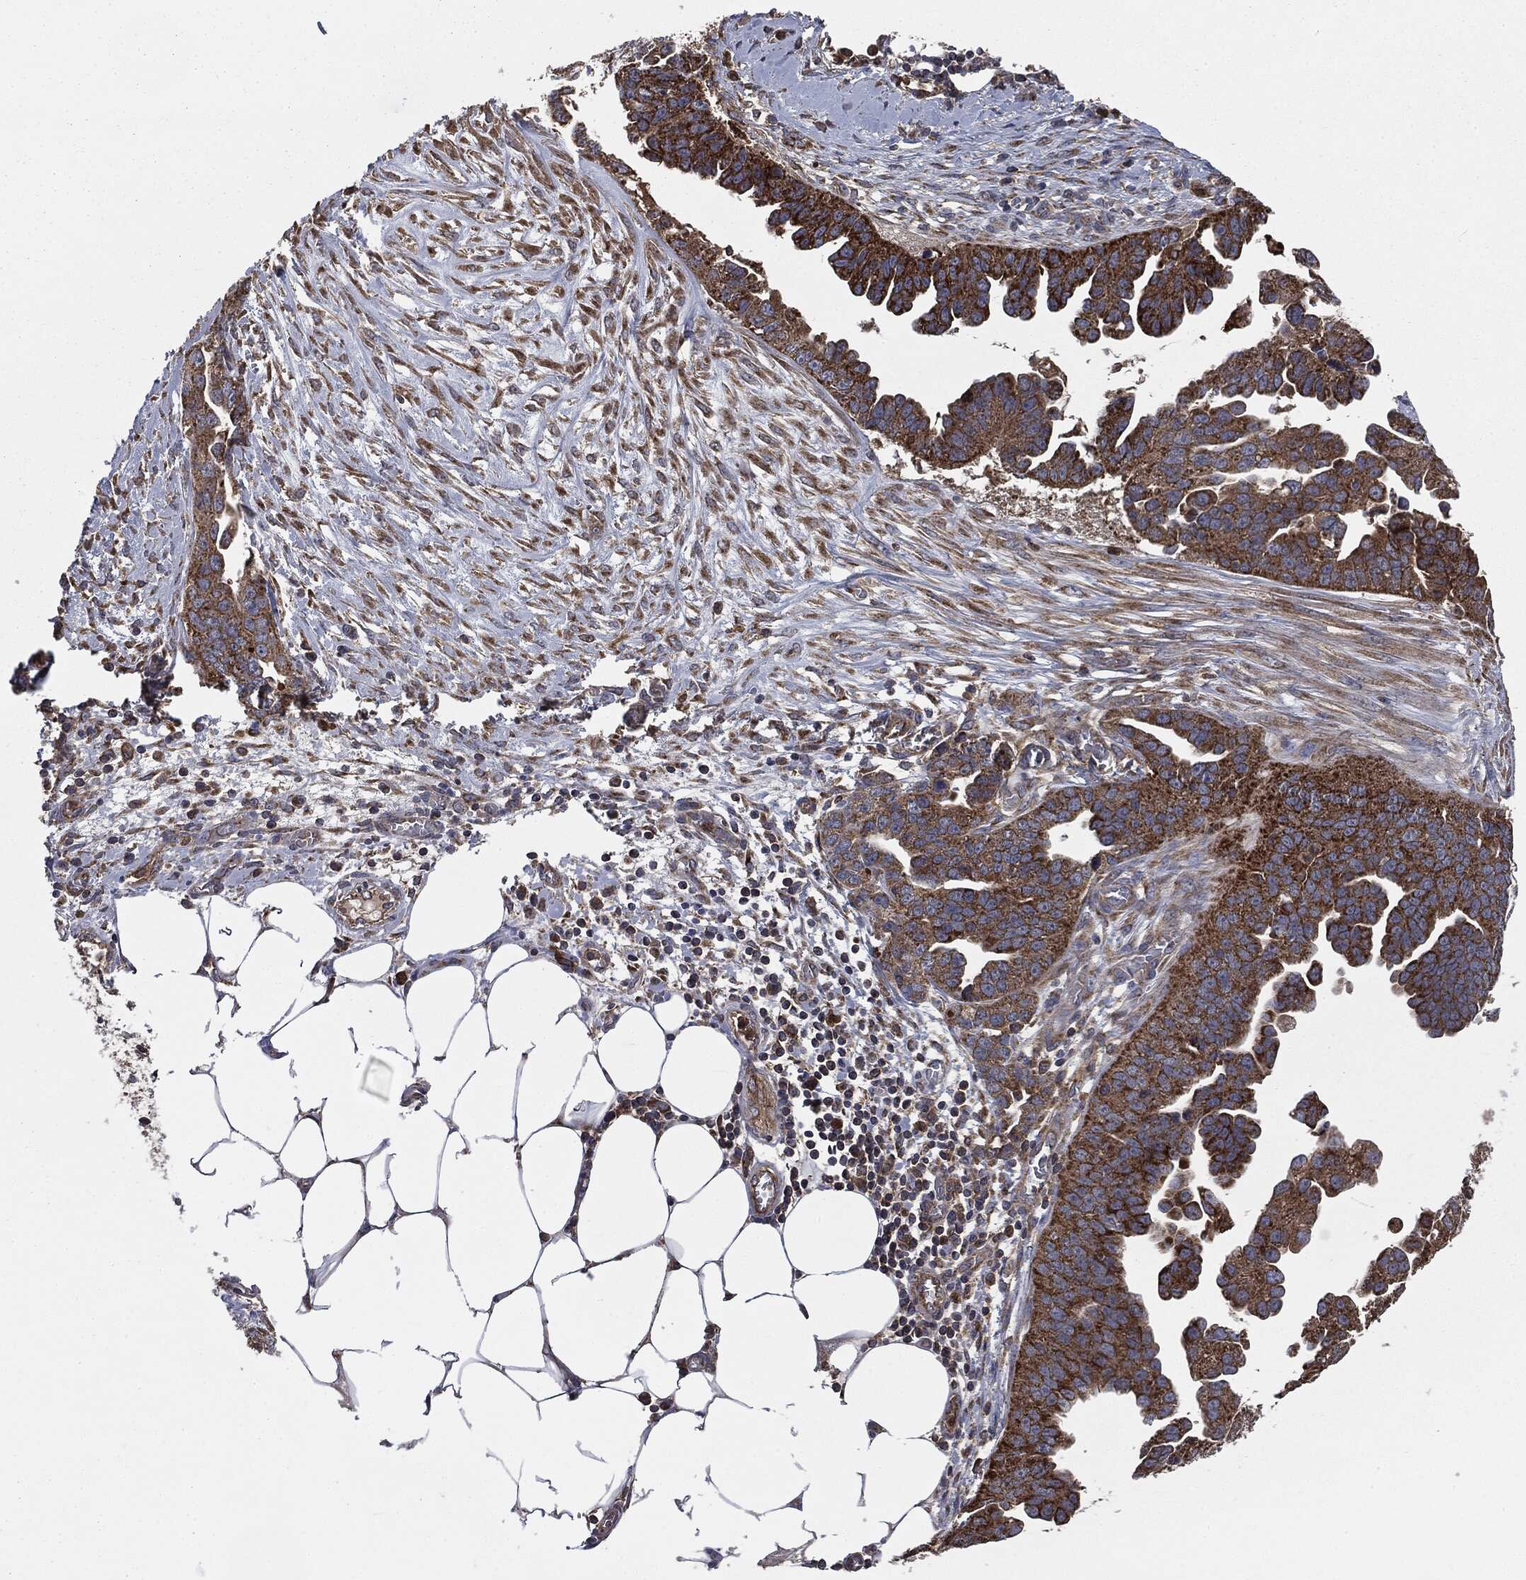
{"staining": {"intensity": "strong", "quantity": ">75%", "location": "cytoplasmic/membranous"}, "tissue": "ovarian cancer", "cell_type": "Tumor cells", "image_type": "cancer", "snomed": [{"axis": "morphology", "description": "Cystadenocarcinoma, serous, NOS"}, {"axis": "topography", "description": "Ovary"}], "caption": "Human ovarian serous cystadenocarcinoma stained for a protein (brown) reveals strong cytoplasmic/membranous positive expression in about >75% of tumor cells.", "gene": "MAPK6", "patient": {"sex": "female", "age": 75}}